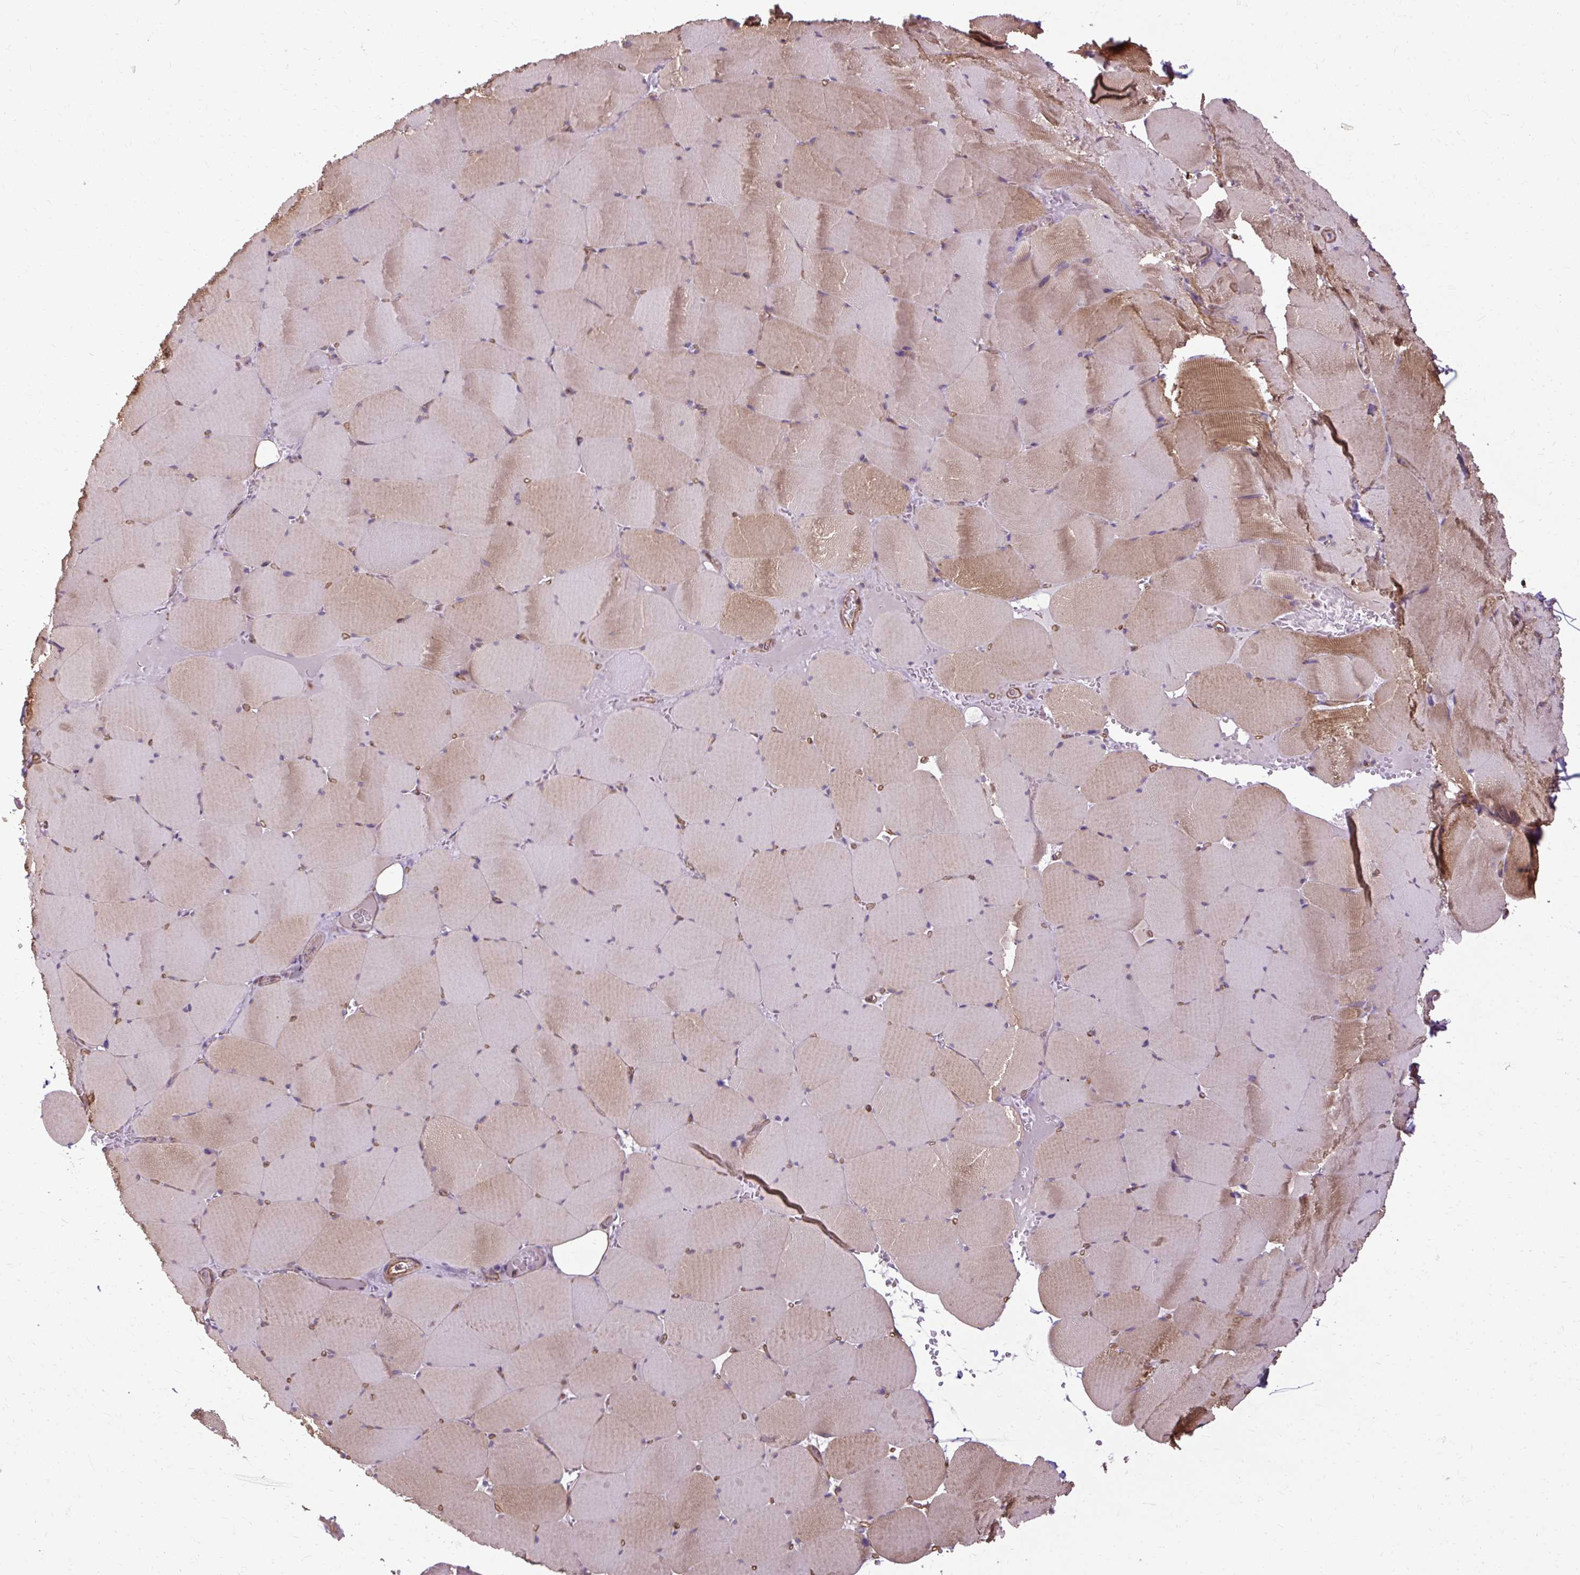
{"staining": {"intensity": "moderate", "quantity": "25%-75%", "location": "cytoplasmic/membranous"}, "tissue": "skeletal muscle", "cell_type": "Myocytes", "image_type": "normal", "snomed": [{"axis": "morphology", "description": "Normal tissue, NOS"}, {"axis": "topography", "description": "Skeletal muscle"}, {"axis": "topography", "description": "Head-Neck"}], "caption": "IHC (DAB (3,3'-diaminobenzidine)) staining of normal human skeletal muscle demonstrates moderate cytoplasmic/membranous protein positivity in about 25%-75% of myocytes.", "gene": "FLRT1", "patient": {"sex": "male", "age": 66}}